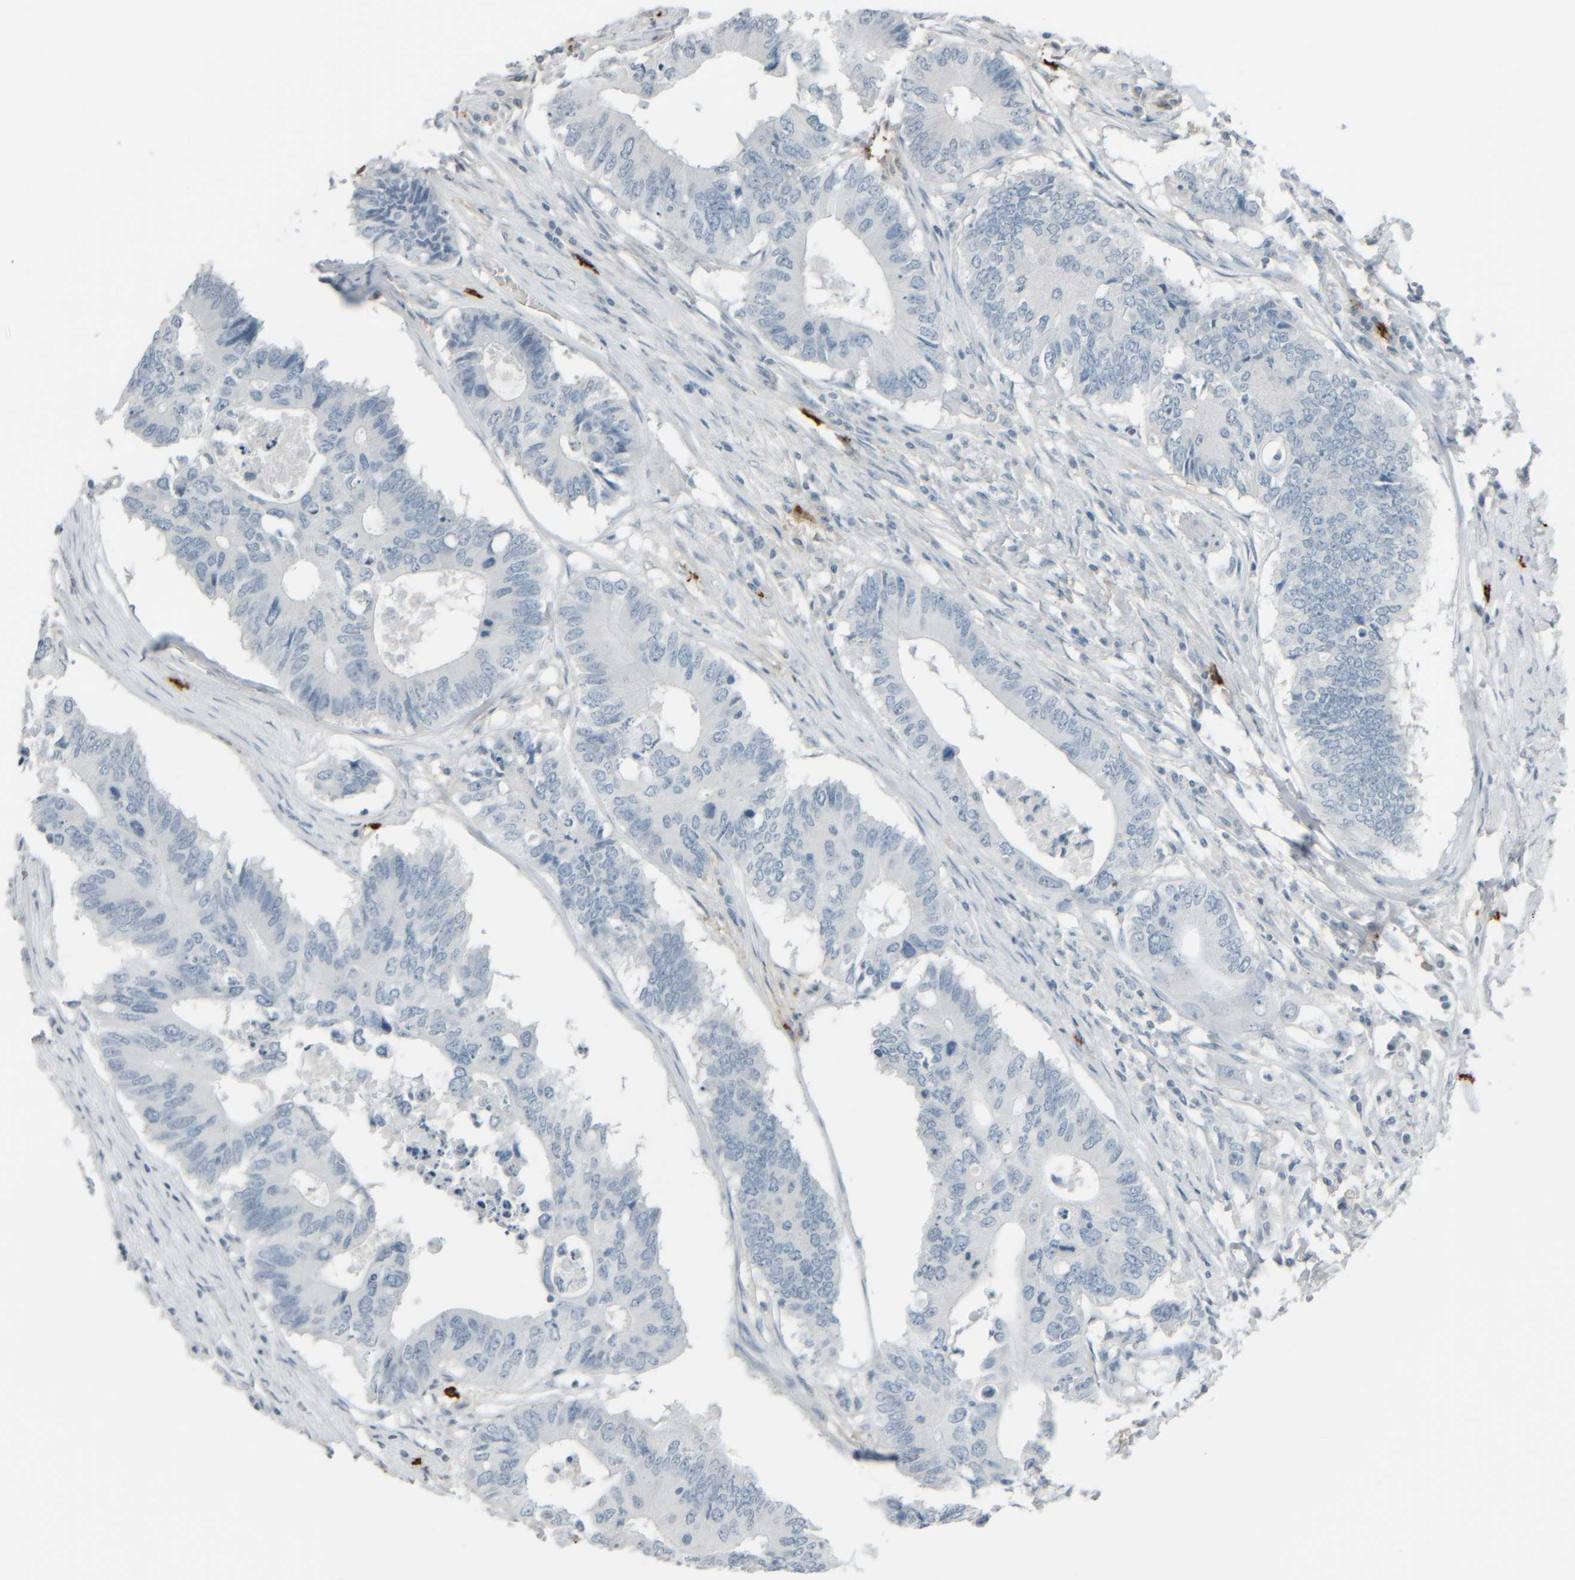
{"staining": {"intensity": "negative", "quantity": "none", "location": "none"}, "tissue": "colorectal cancer", "cell_type": "Tumor cells", "image_type": "cancer", "snomed": [{"axis": "morphology", "description": "Adenocarcinoma, NOS"}, {"axis": "topography", "description": "Colon"}], "caption": "Tumor cells show no significant protein expression in colorectal cancer (adenocarcinoma).", "gene": "TPSAB1", "patient": {"sex": "male", "age": 71}}